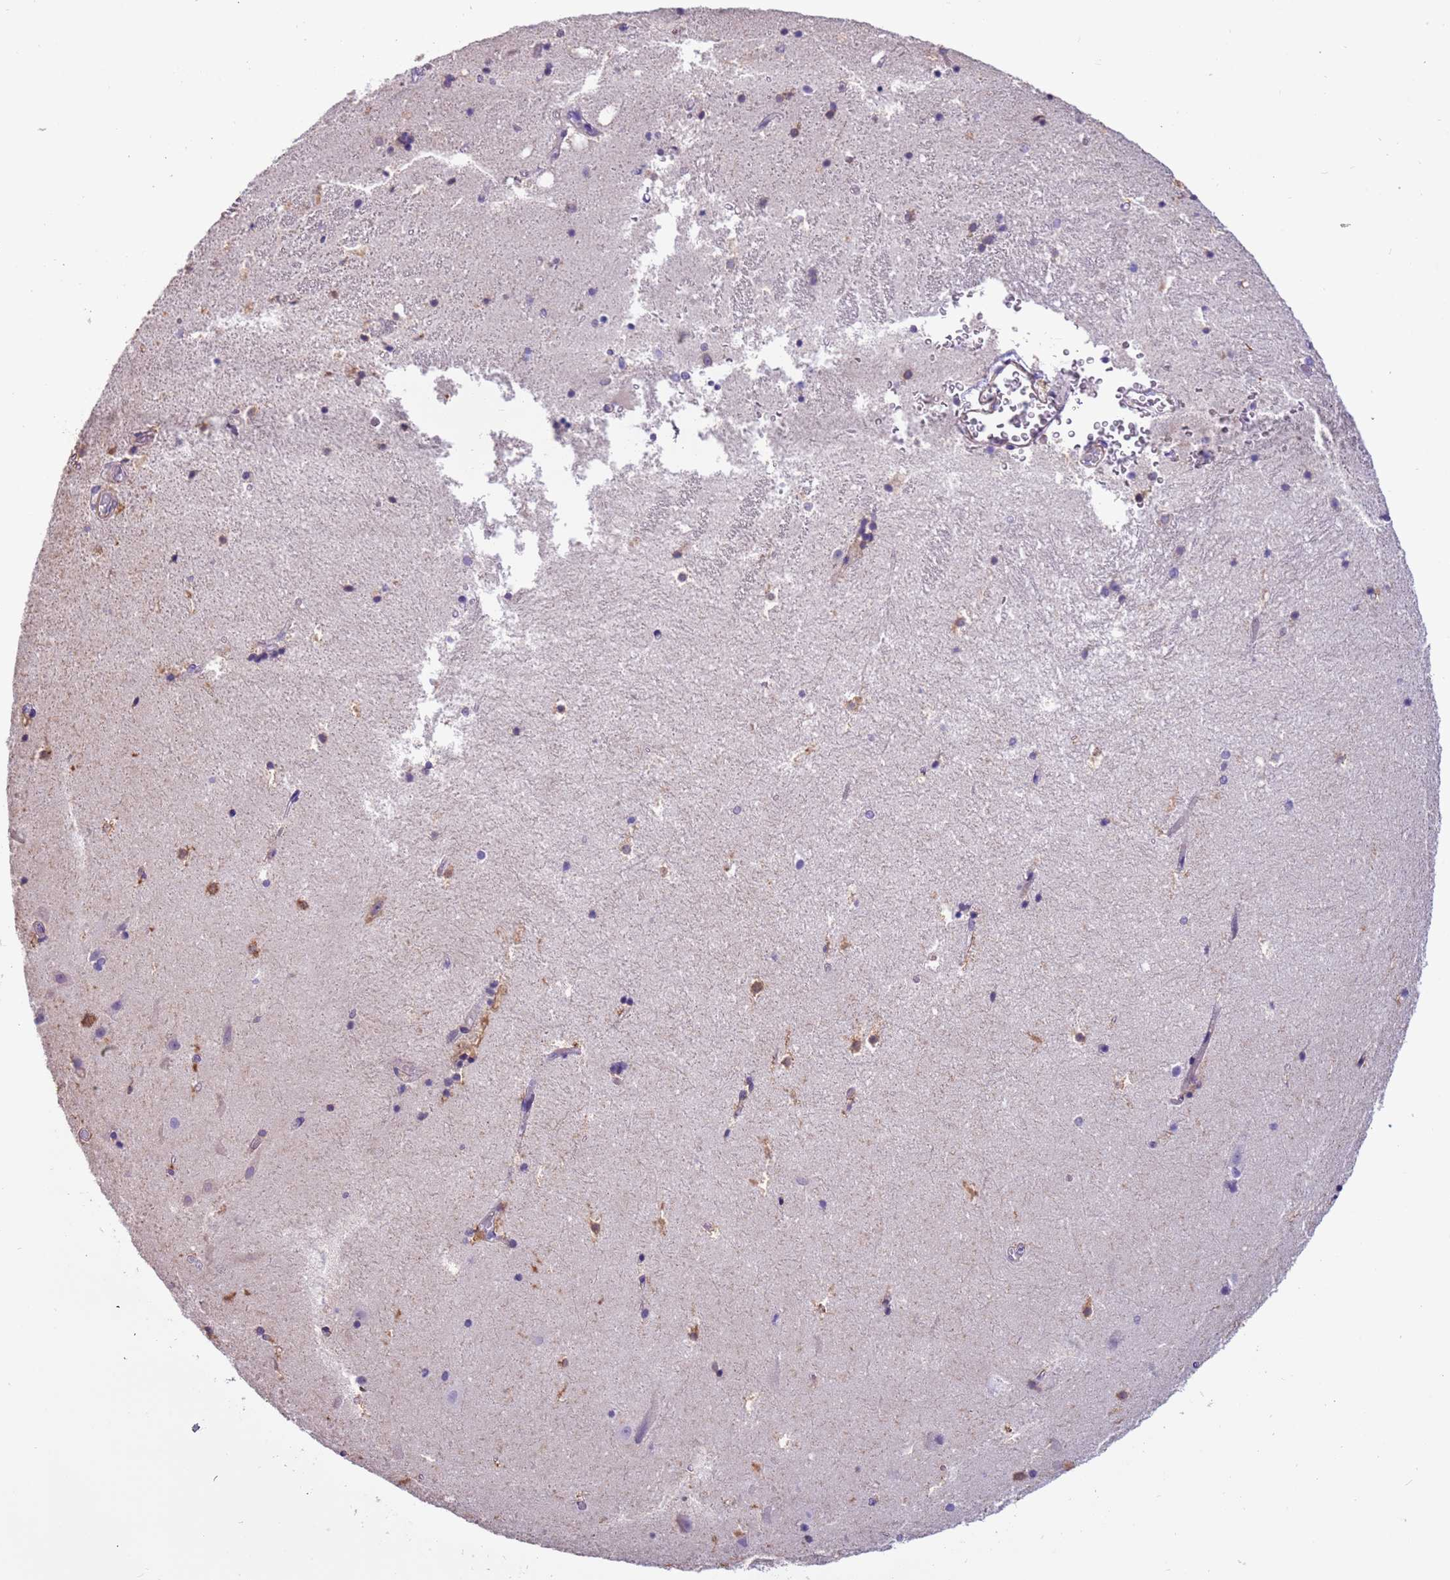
{"staining": {"intensity": "moderate", "quantity": "<25%", "location": "cytoplasmic/membranous"}, "tissue": "hippocampus", "cell_type": "Glial cells", "image_type": "normal", "snomed": [{"axis": "morphology", "description": "Normal tissue, NOS"}, {"axis": "topography", "description": "Hippocampus"}], "caption": "Protein staining exhibits moderate cytoplasmic/membranous positivity in approximately <25% of glial cells in benign hippocampus.", "gene": "PCGF2", "patient": {"sex": "female", "age": 52}}